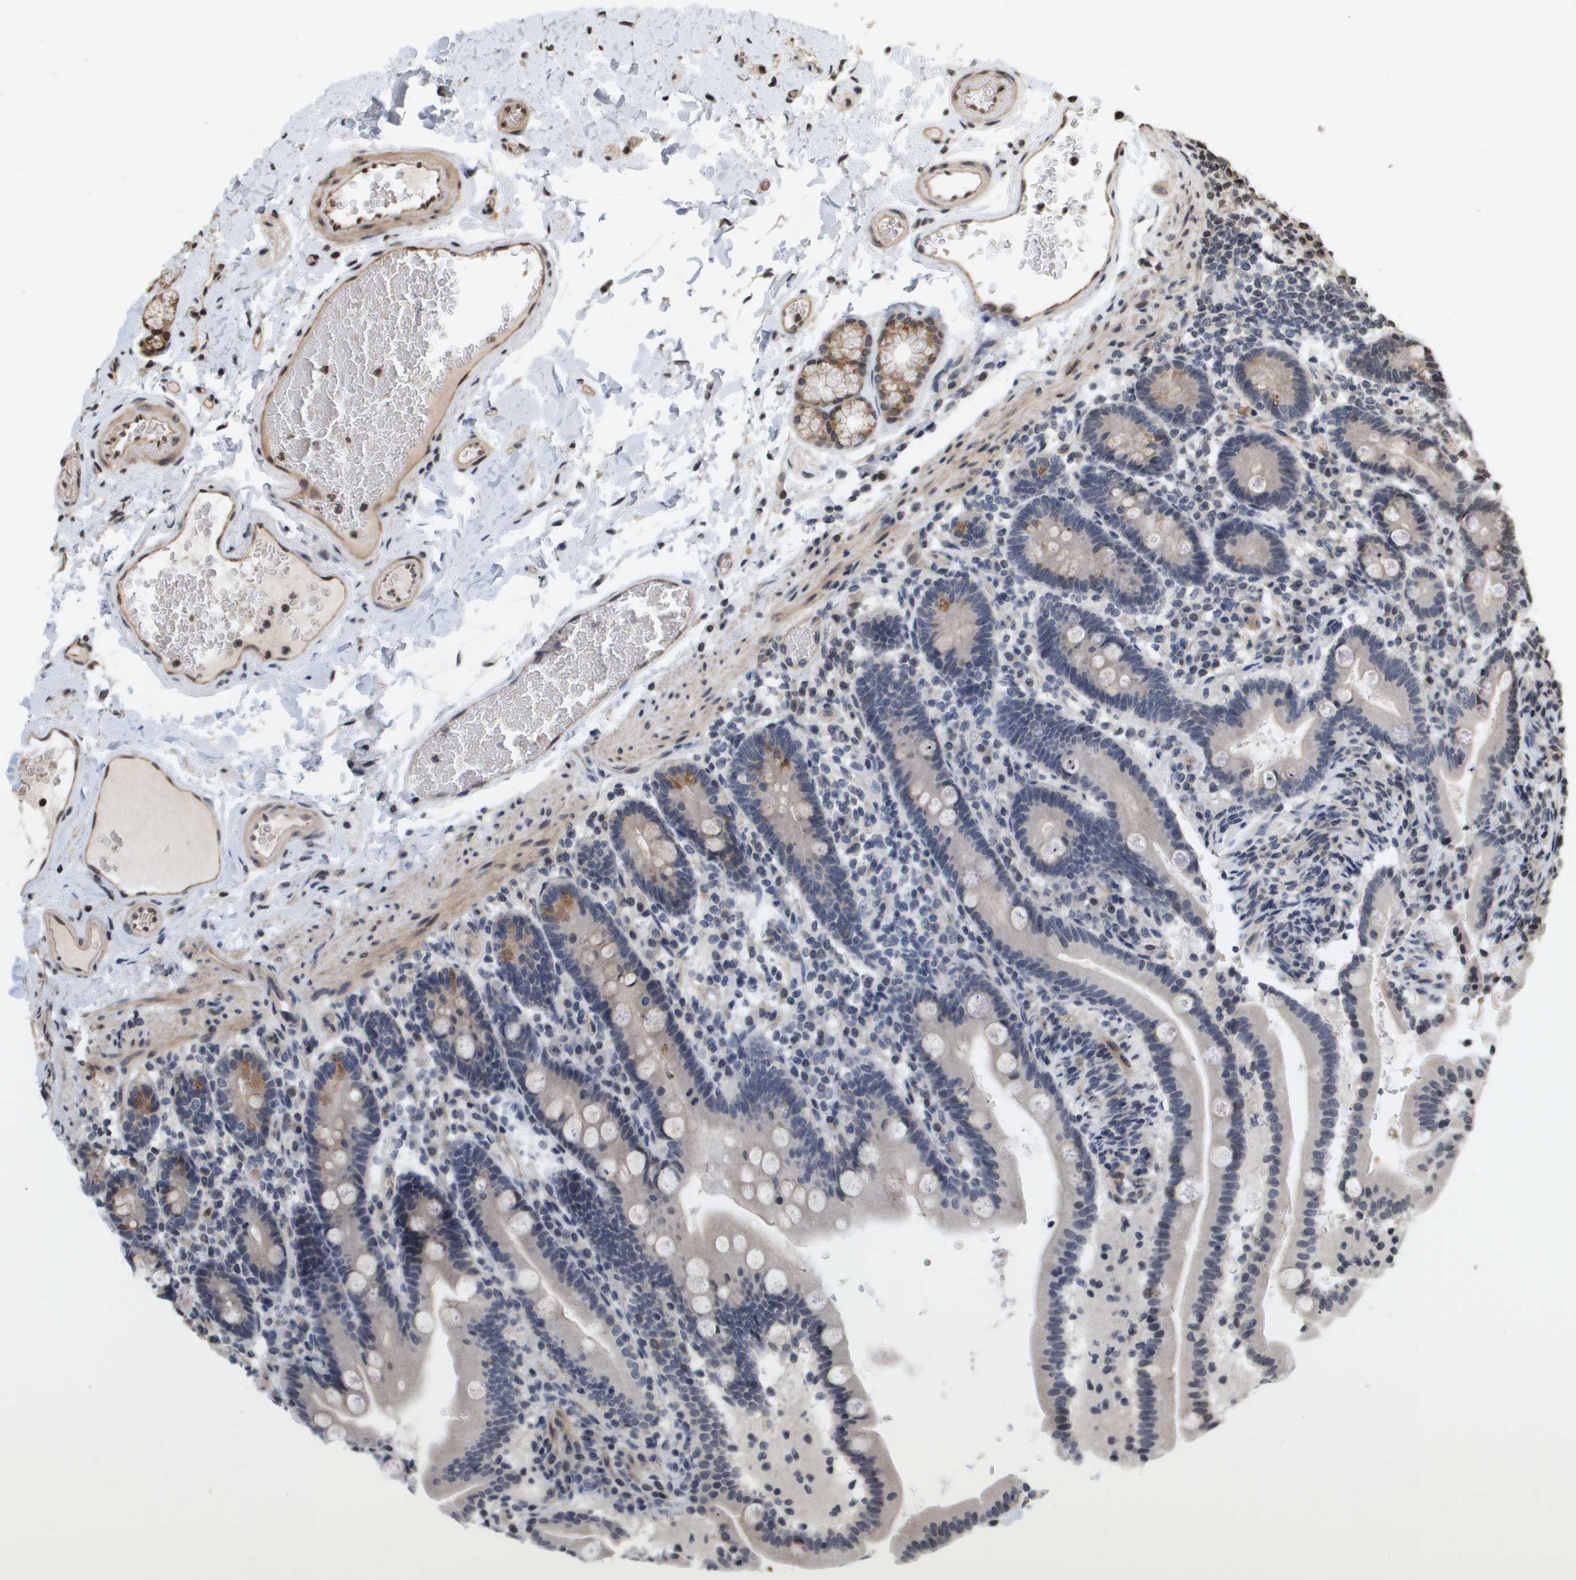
{"staining": {"intensity": "moderate", "quantity": "<25%", "location": "cytoplasmic/membranous,nuclear"}, "tissue": "duodenum", "cell_type": "Glandular cells", "image_type": "normal", "snomed": [{"axis": "morphology", "description": "Normal tissue, NOS"}, {"axis": "topography", "description": "Duodenum"}], "caption": "Approximately <25% of glandular cells in unremarkable duodenum display moderate cytoplasmic/membranous,nuclear protein staining as visualized by brown immunohistochemical staining.", "gene": "HSPA6", "patient": {"sex": "male", "age": 54}}